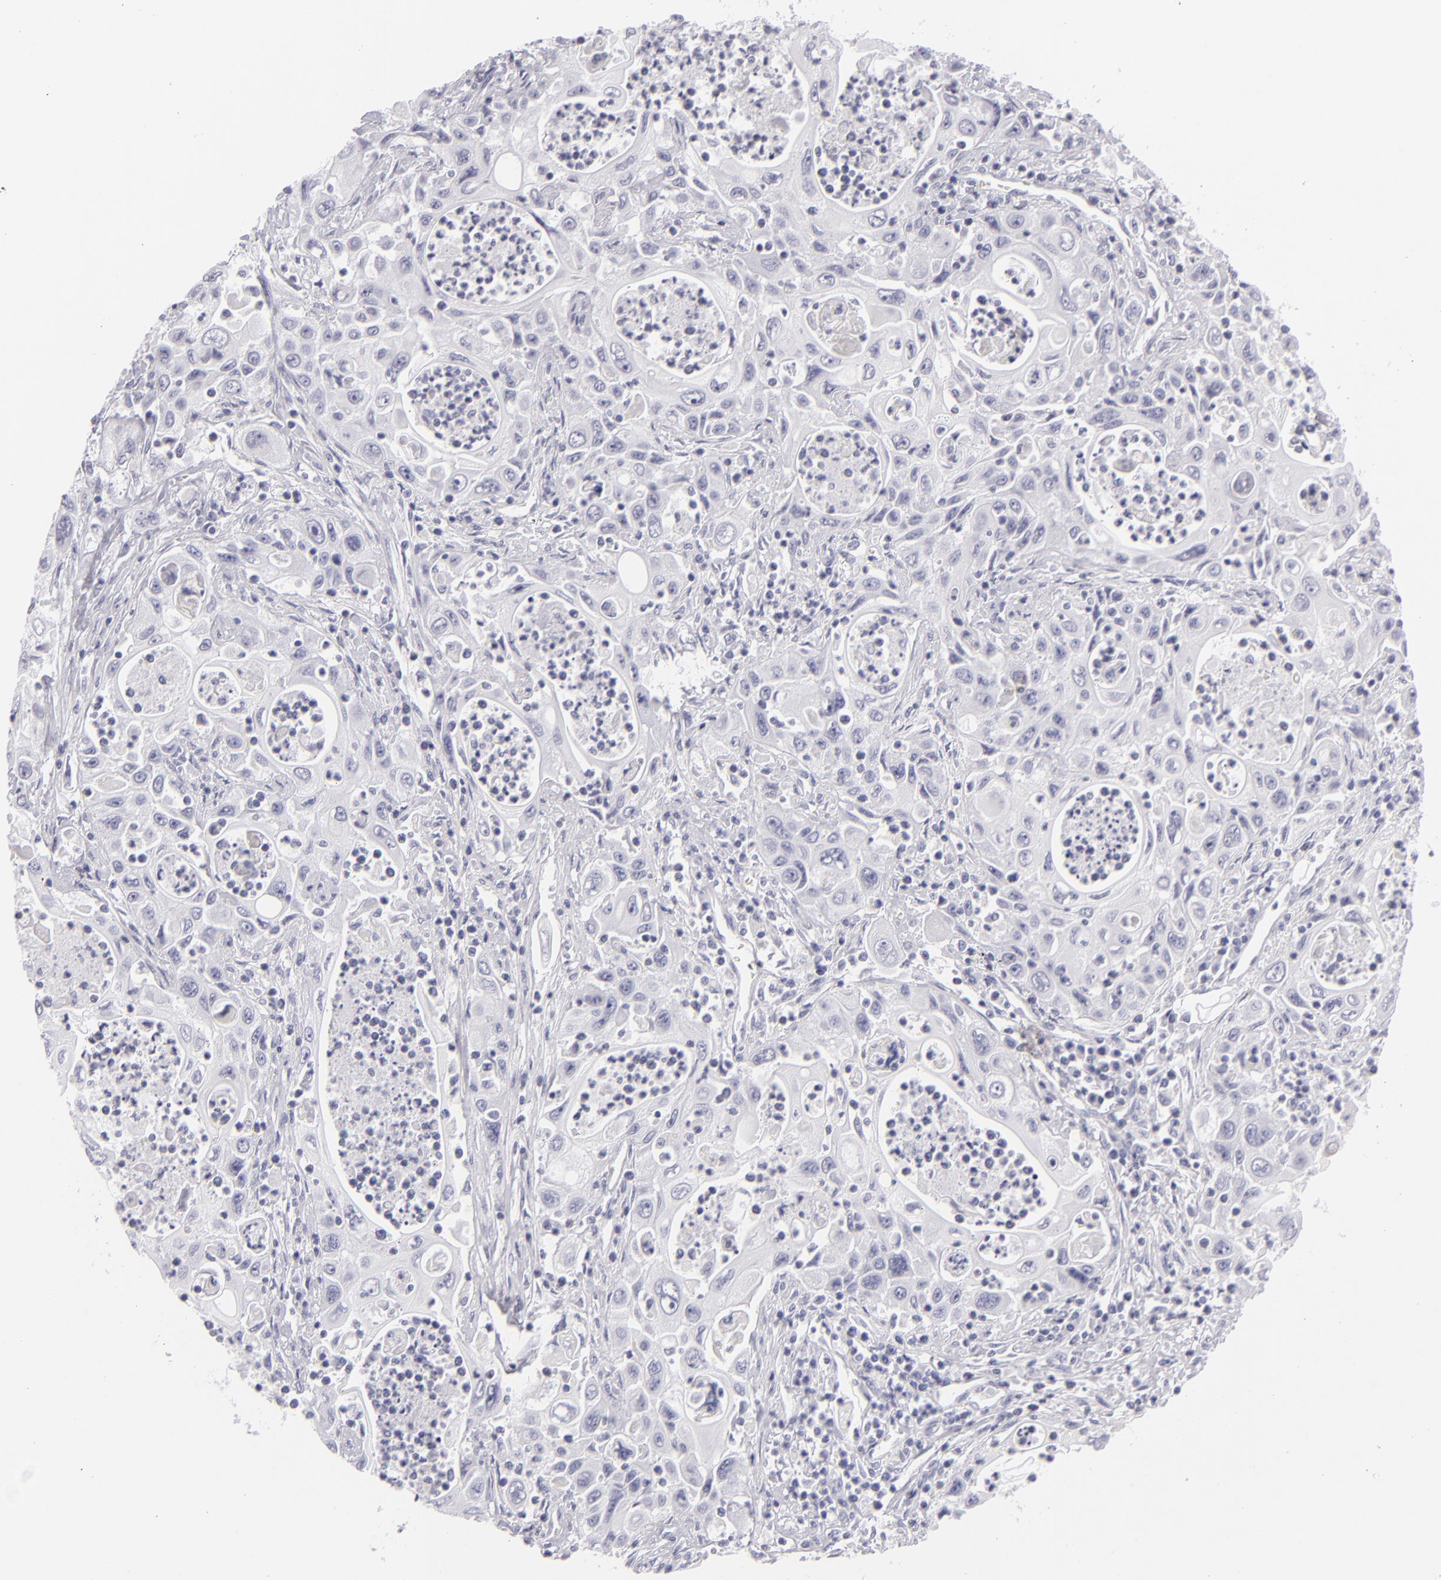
{"staining": {"intensity": "negative", "quantity": "none", "location": "none"}, "tissue": "pancreatic cancer", "cell_type": "Tumor cells", "image_type": "cancer", "snomed": [{"axis": "morphology", "description": "Adenocarcinoma, NOS"}, {"axis": "topography", "description": "Pancreas"}], "caption": "Immunohistochemical staining of human pancreatic adenocarcinoma exhibits no significant positivity in tumor cells.", "gene": "VIL1", "patient": {"sex": "male", "age": 70}}